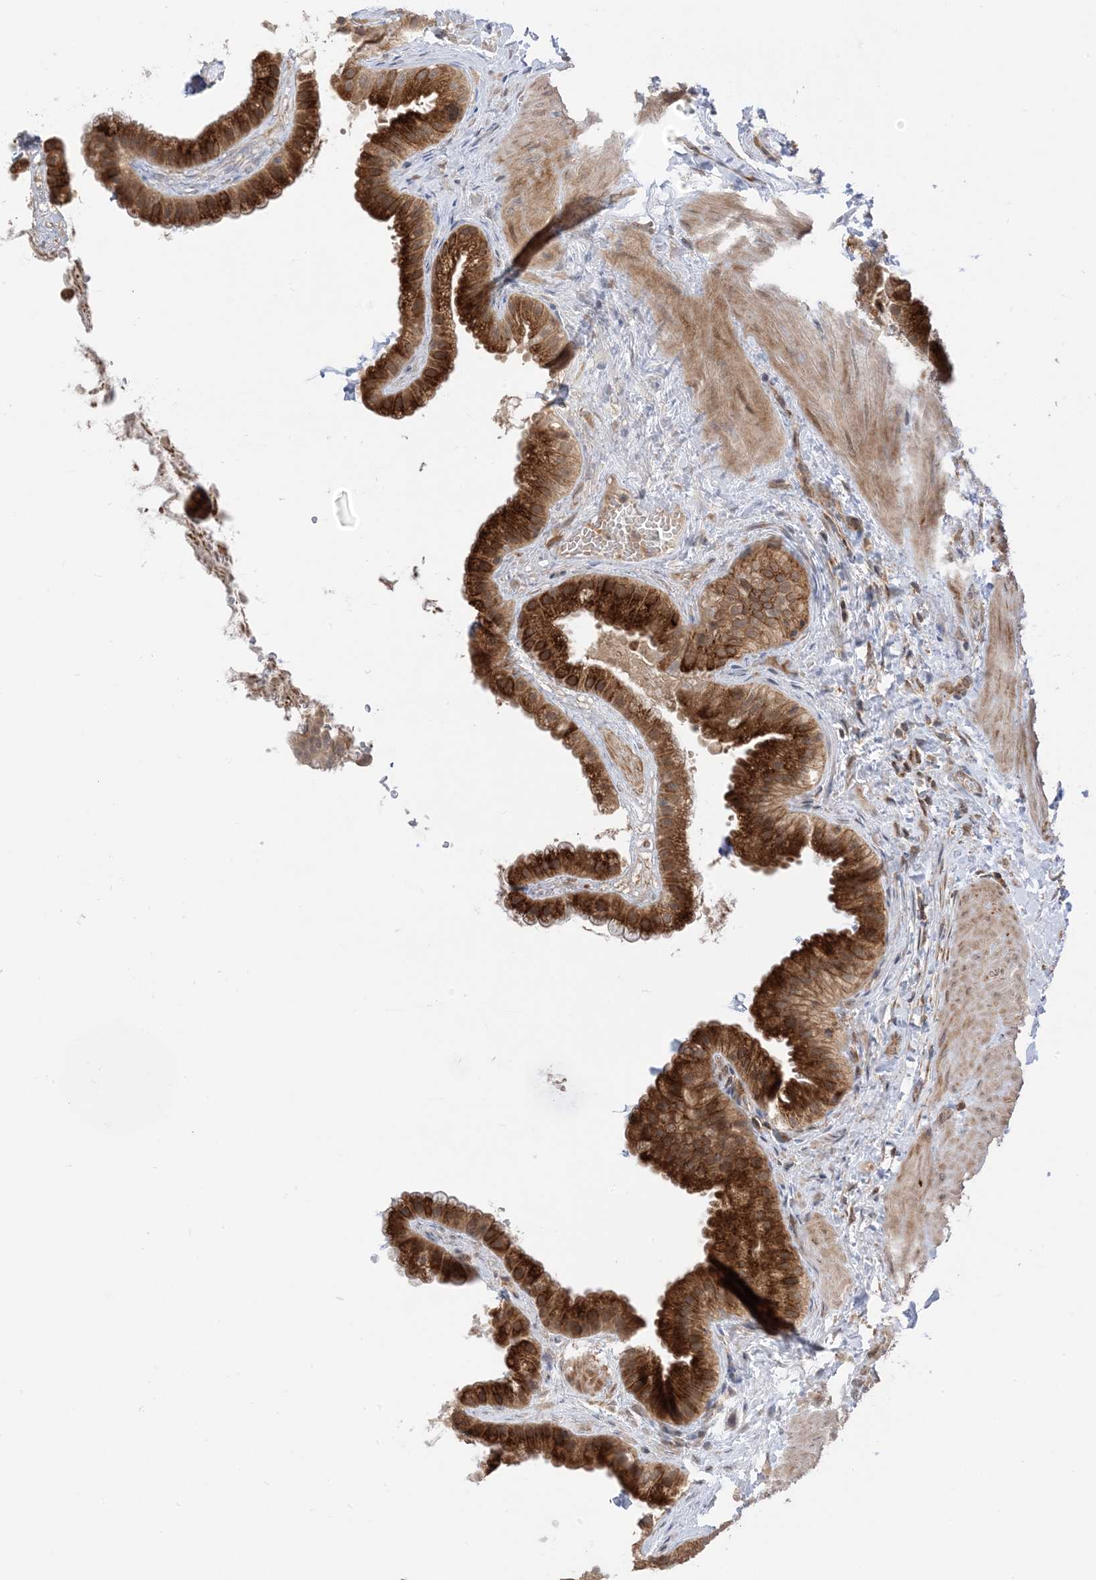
{"staining": {"intensity": "strong", "quantity": ">75%", "location": "cytoplasmic/membranous"}, "tissue": "gallbladder", "cell_type": "Glandular cells", "image_type": "normal", "snomed": [{"axis": "morphology", "description": "Normal tissue, NOS"}, {"axis": "topography", "description": "Gallbladder"}], "caption": "A histopathology image of human gallbladder stained for a protein reveals strong cytoplasmic/membranous brown staining in glandular cells.", "gene": "METTL21A", "patient": {"sex": "male", "age": 55}}